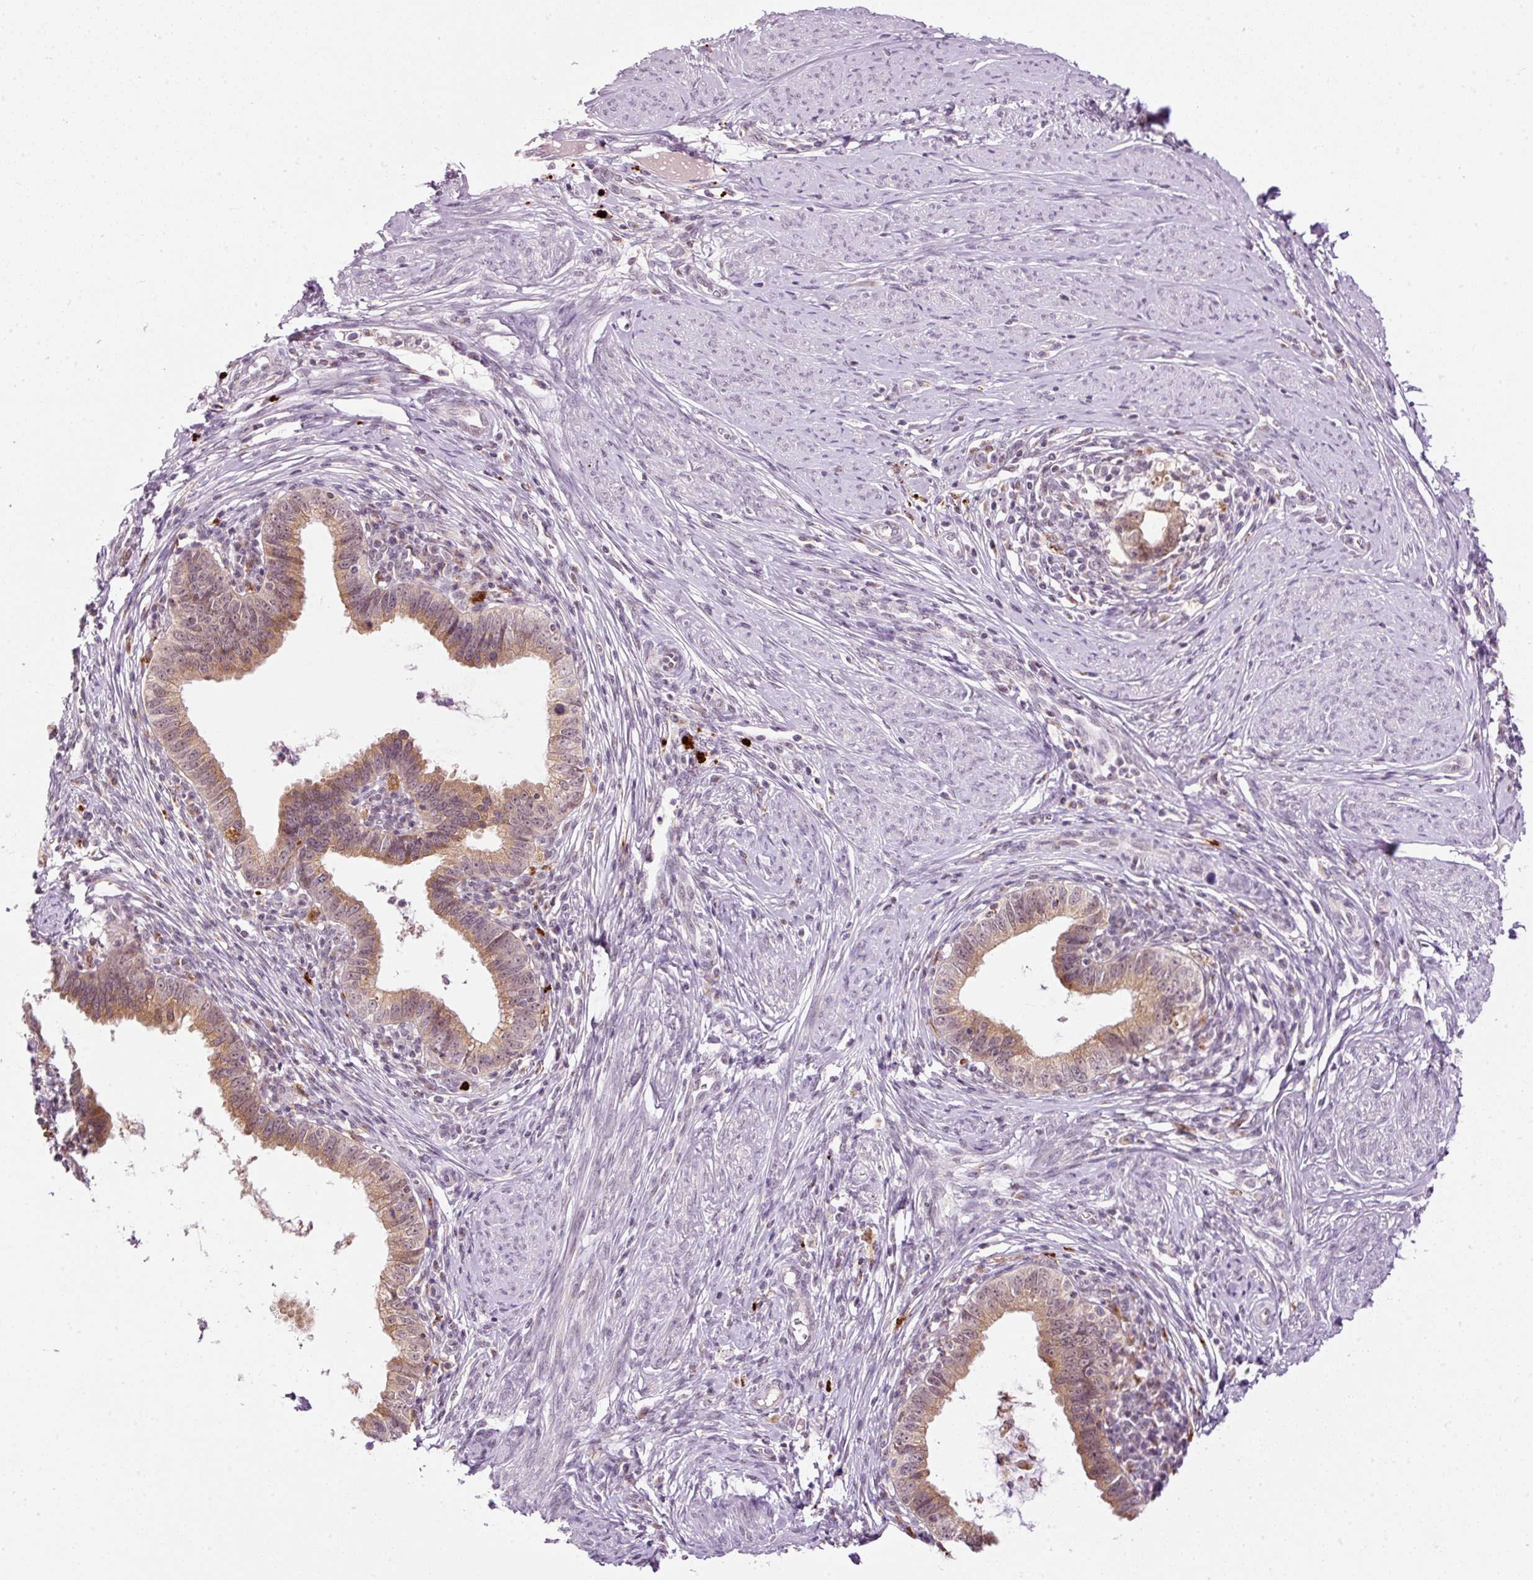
{"staining": {"intensity": "moderate", "quantity": ">75%", "location": "cytoplasmic/membranous"}, "tissue": "cervical cancer", "cell_type": "Tumor cells", "image_type": "cancer", "snomed": [{"axis": "morphology", "description": "Adenocarcinoma, NOS"}, {"axis": "topography", "description": "Cervix"}], "caption": "A brown stain labels moderate cytoplasmic/membranous staining of a protein in human adenocarcinoma (cervical) tumor cells.", "gene": "ZNF639", "patient": {"sex": "female", "age": 36}}